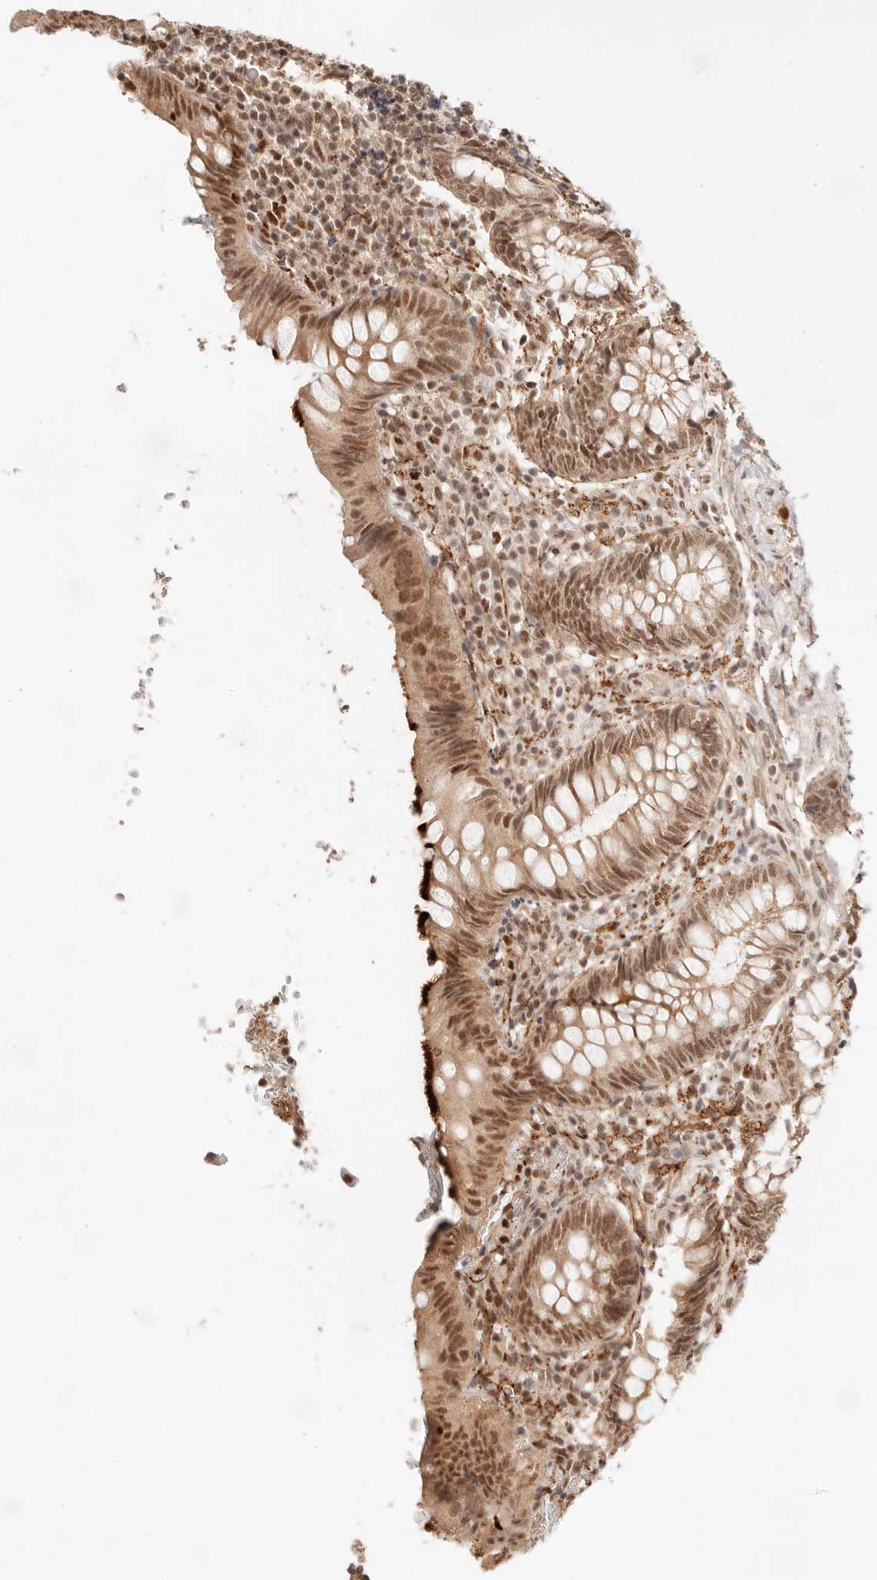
{"staining": {"intensity": "moderate", "quantity": ">75%", "location": "nuclear"}, "tissue": "appendix", "cell_type": "Glandular cells", "image_type": "normal", "snomed": [{"axis": "morphology", "description": "Normal tissue, NOS"}, {"axis": "topography", "description": "Appendix"}], "caption": "Immunohistochemistry of benign human appendix reveals medium levels of moderate nuclear staining in about >75% of glandular cells.", "gene": "GTF2E2", "patient": {"sex": "male", "age": 8}}